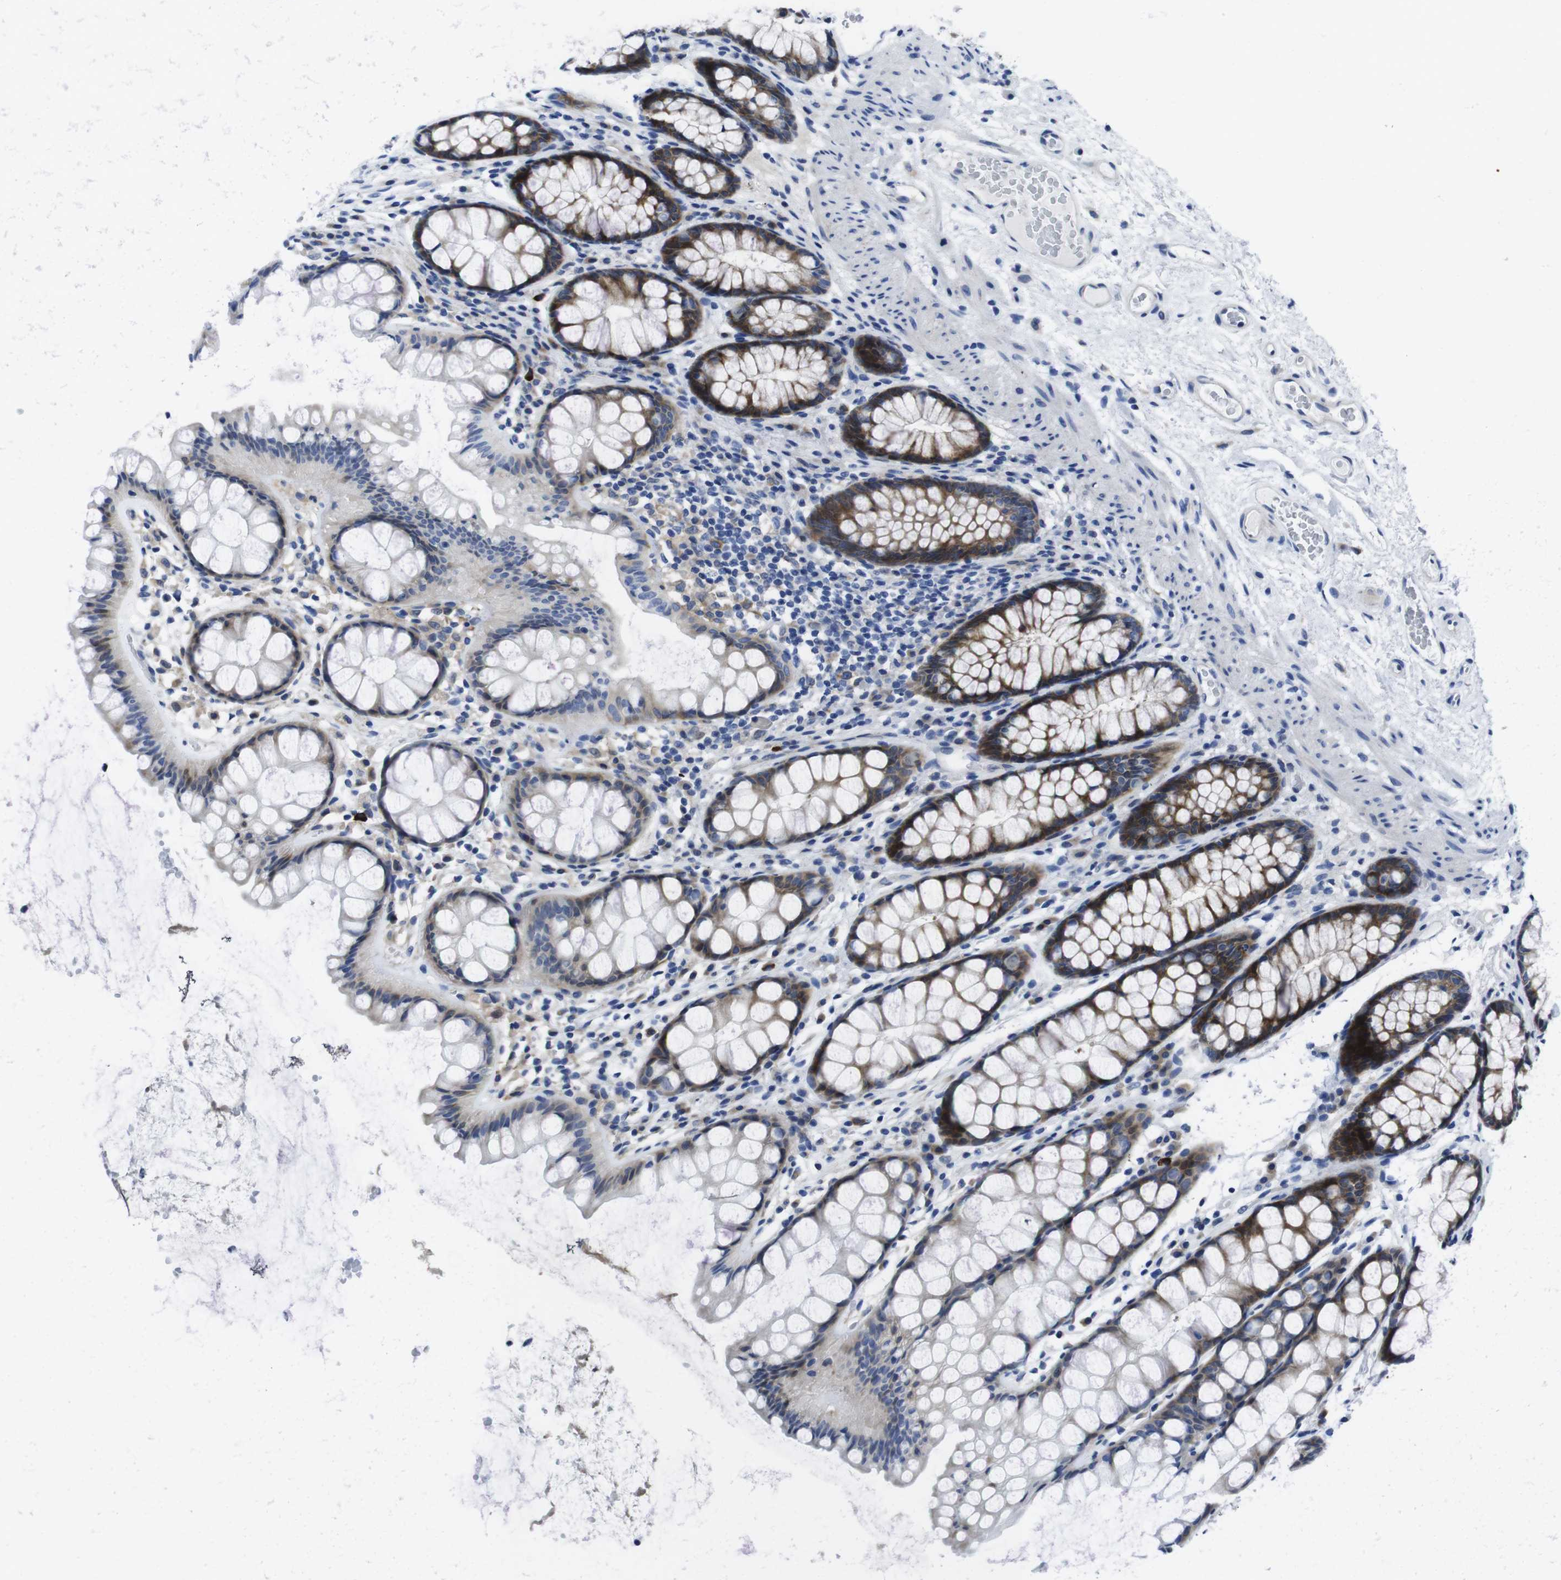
{"staining": {"intensity": "negative", "quantity": "none", "location": "none"}, "tissue": "colon", "cell_type": "Endothelial cells", "image_type": "normal", "snomed": [{"axis": "morphology", "description": "Normal tissue, NOS"}, {"axis": "topography", "description": "Colon"}], "caption": "Micrograph shows no protein expression in endothelial cells of unremarkable colon.", "gene": "EIF4A1", "patient": {"sex": "female", "age": 55}}